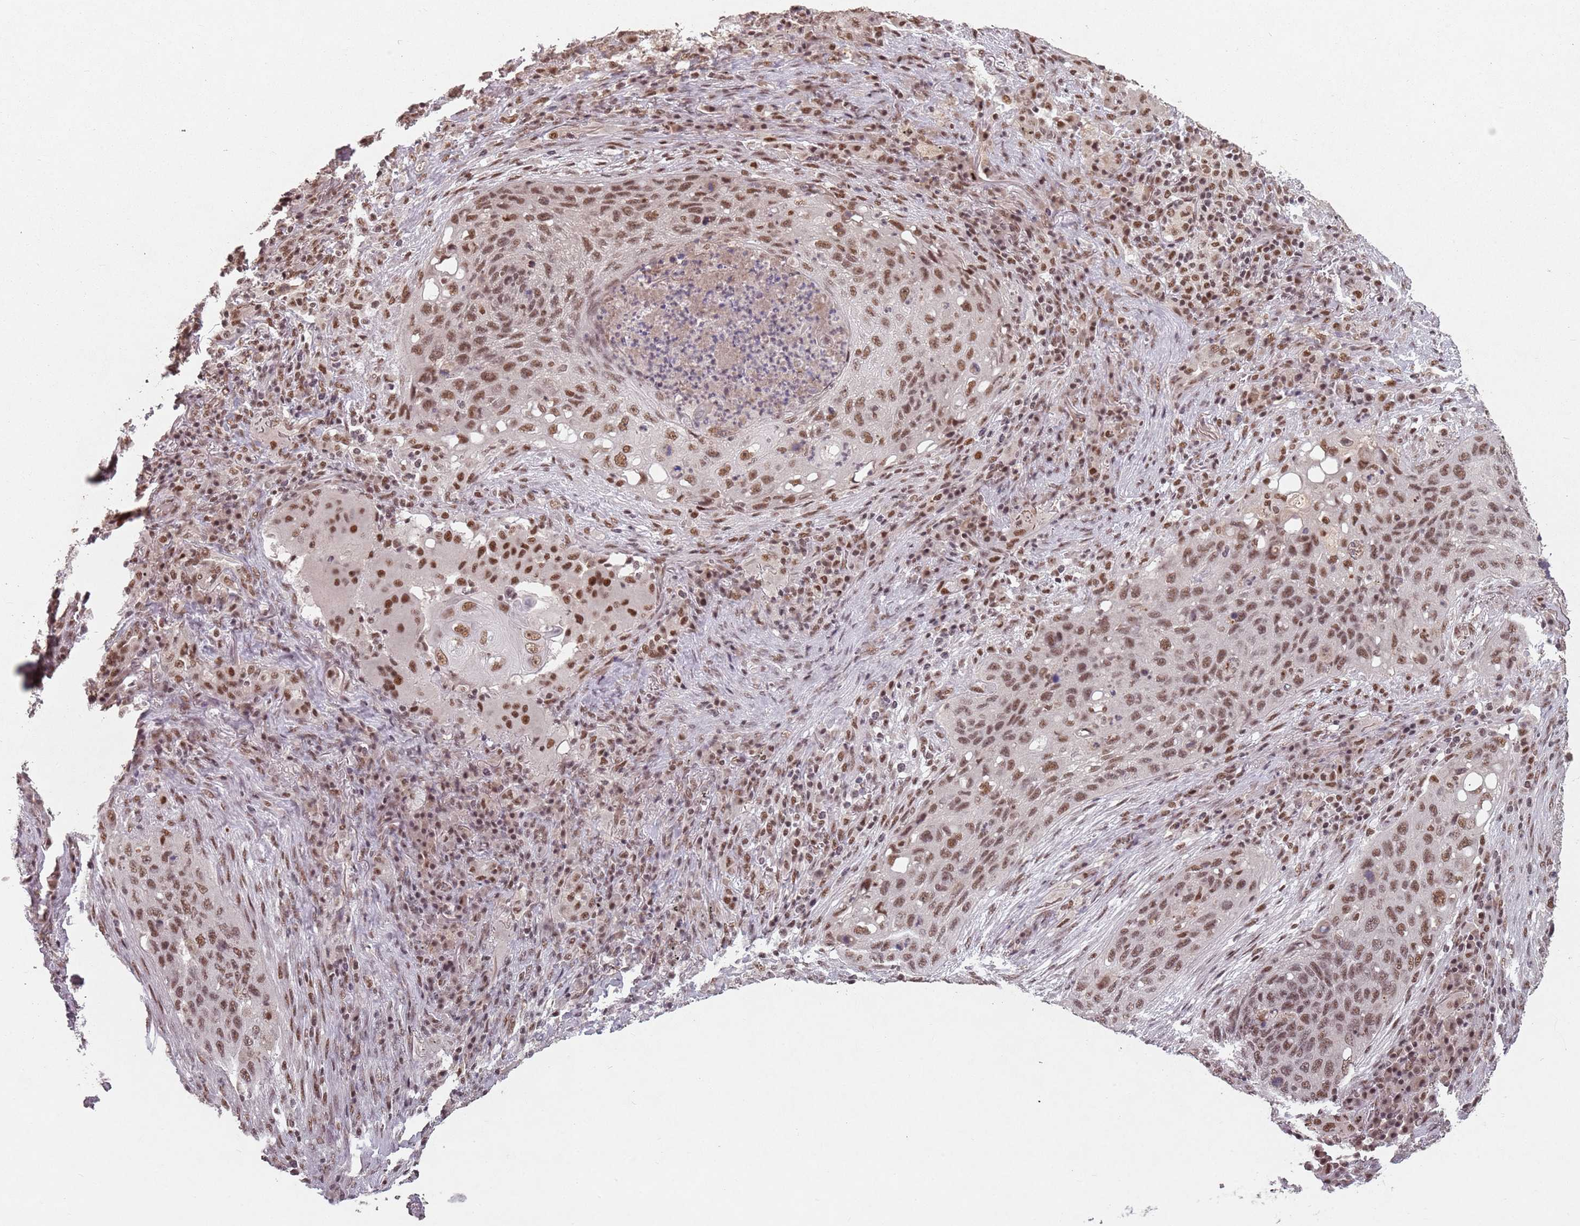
{"staining": {"intensity": "moderate", "quantity": ">75%", "location": "nuclear"}, "tissue": "lung cancer", "cell_type": "Tumor cells", "image_type": "cancer", "snomed": [{"axis": "morphology", "description": "Squamous cell carcinoma, NOS"}, {"axis": "topography", "description": "Lung"}], "caption": "Human lung cancer stained with a brown dye reveals moderate nuclear positive staining in about >75% of tumor cells.", "gene": "NCBP1", "patient": {"sex": "female", "age": 63}}